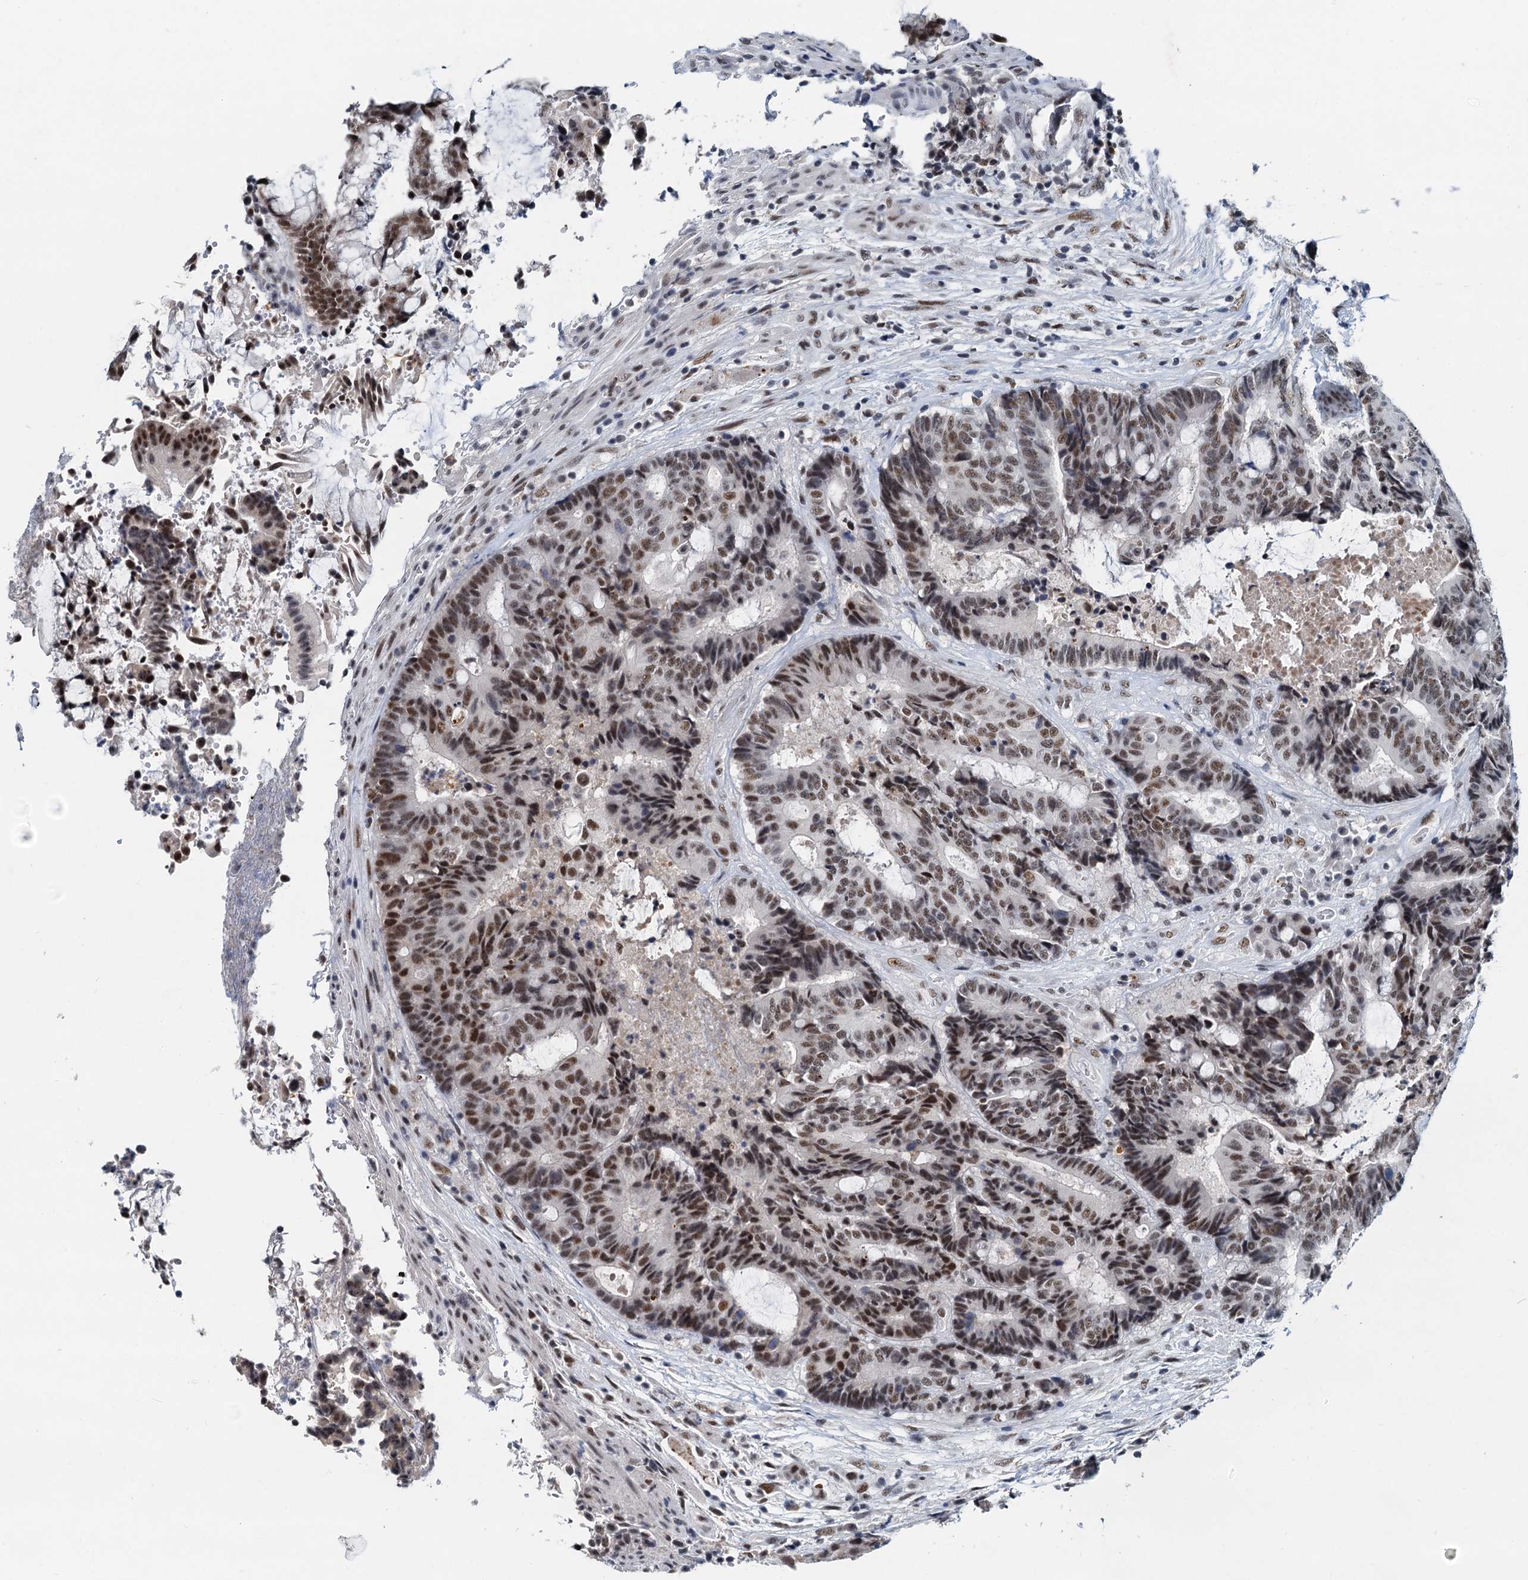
{"staining": {"intensity": "moderate", "quantity": ">75%", "location": "nuclear"}, "tissue": "colorectal cancer", "cell_type": "Tumor cells", "image_type": "cancer", "snomed": [{"axis": "morphology", "description": "Adenocarcinoma, NOS"}, {"axis": "topography", "description": "Rectum"}], "caption": "DAB immunohistochemical staining of colorectal cancer (adenocarcinoma) demonstrates moderate nuclear protein positivity in approximately >75% of tumor cells. (DAB IHC, brown staining for protein, blue staining for nuclei).", "gene": "SNRPD1", "patient": {"sex": "male", "age": 69}}